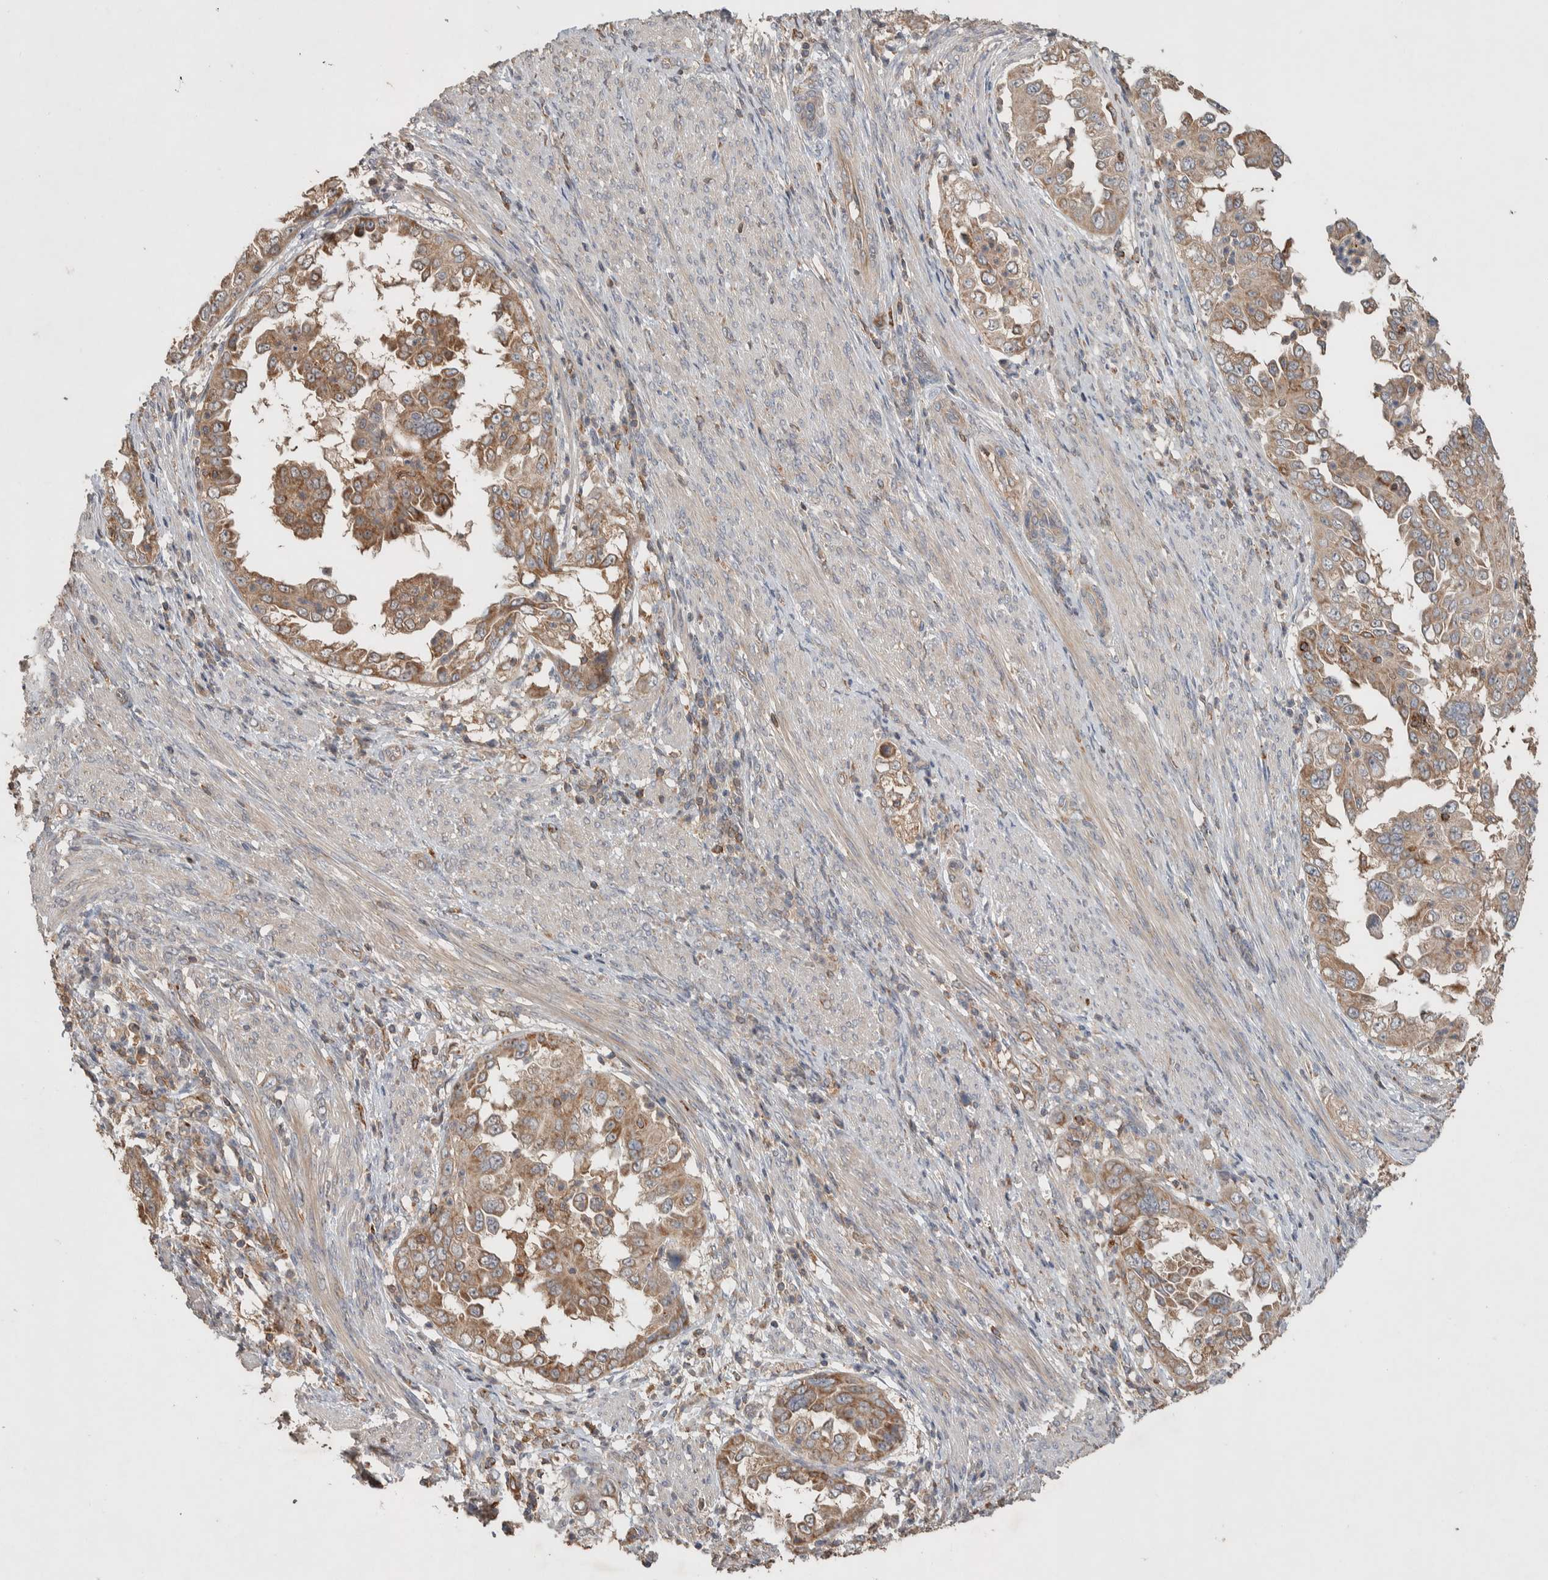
{"staining": {"intensity": "moderate", "quantity": ">75%", "location": "cytoplasmic/membranous"}, "tissue": "endometrial cancer", "cell_type": "Tumor cells", "image_type": "cancer", "snomed": [{"axis": "morphology", "description": "Adenocarcinoma, NOS"}, {"axis": "topography", "description": "Endometrium"}], "caption": "Tumor cells exhibit moderate cytoplasmic/membranous expression in about >75% of cells in endometrial cancer (adenocarcinoma).", "gene": "DEPTOR", "patient": {"sex": "female", "age": 85}}